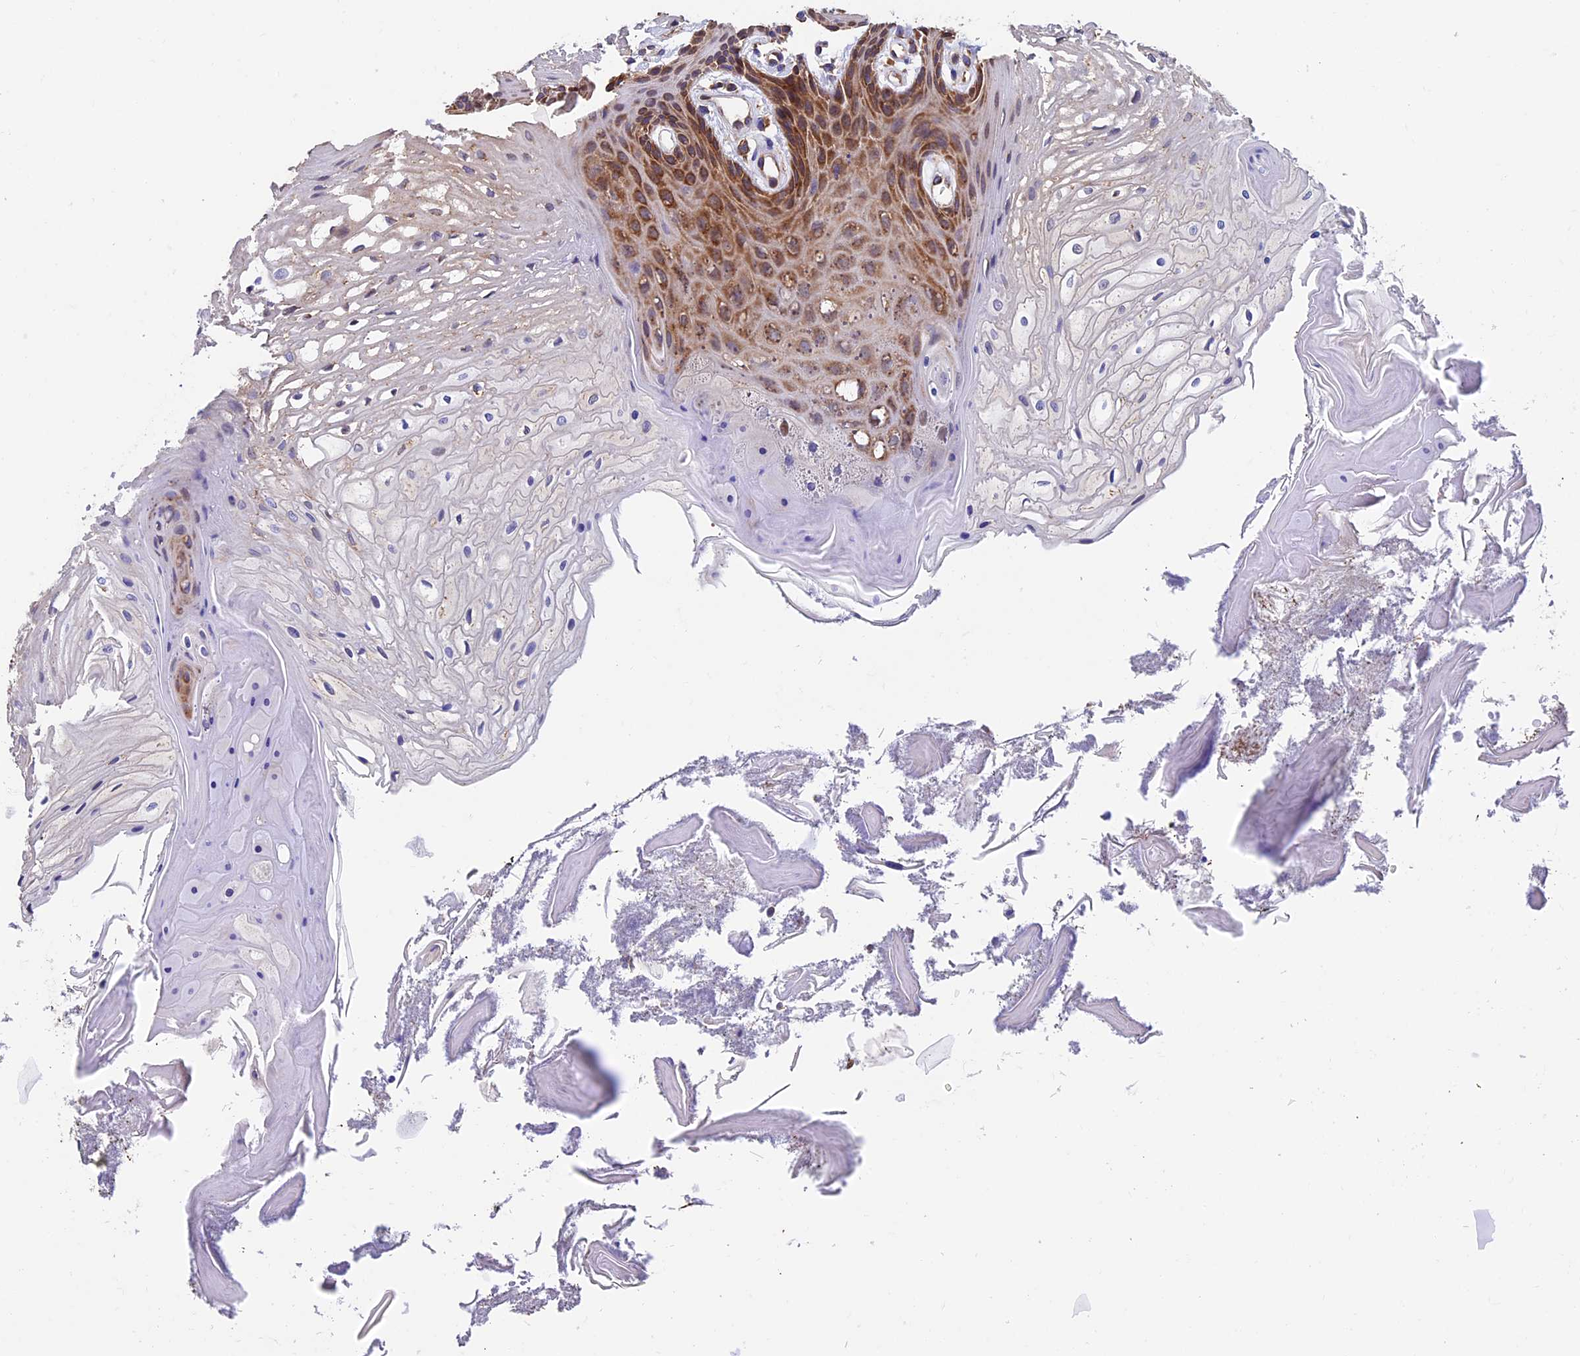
{"staining": {"intensity": "moderate", "quantity": "25%-75%", "location": "cytoplasmic/membranous"}, "tissue": "oral mucosa", "cell_type": "Squamous epithelial cells", "image_type": "normal", "snomed": [{"axis": "morphology", "description": "Normal tissue, NOS"}, {"axis": "topography", "description": "Oral tissue"}], "caption": "Immunohistochemistry staining of benign oral mucosa, which exhibits medium levels of moderate cytoplasmic/membranous positivity in approximately 25%-75% of squamous epithelial cells indicating moderate cytoplasmic/membranous protein positivity. The staining was performed using DAB (3,3'-diaminobenzidine) (brown) for protein detection and nuclei were counterstained in hematoxylin (blue).", "gene": "SLC9A5", "patient": {"sex": "female", "age": 80}}